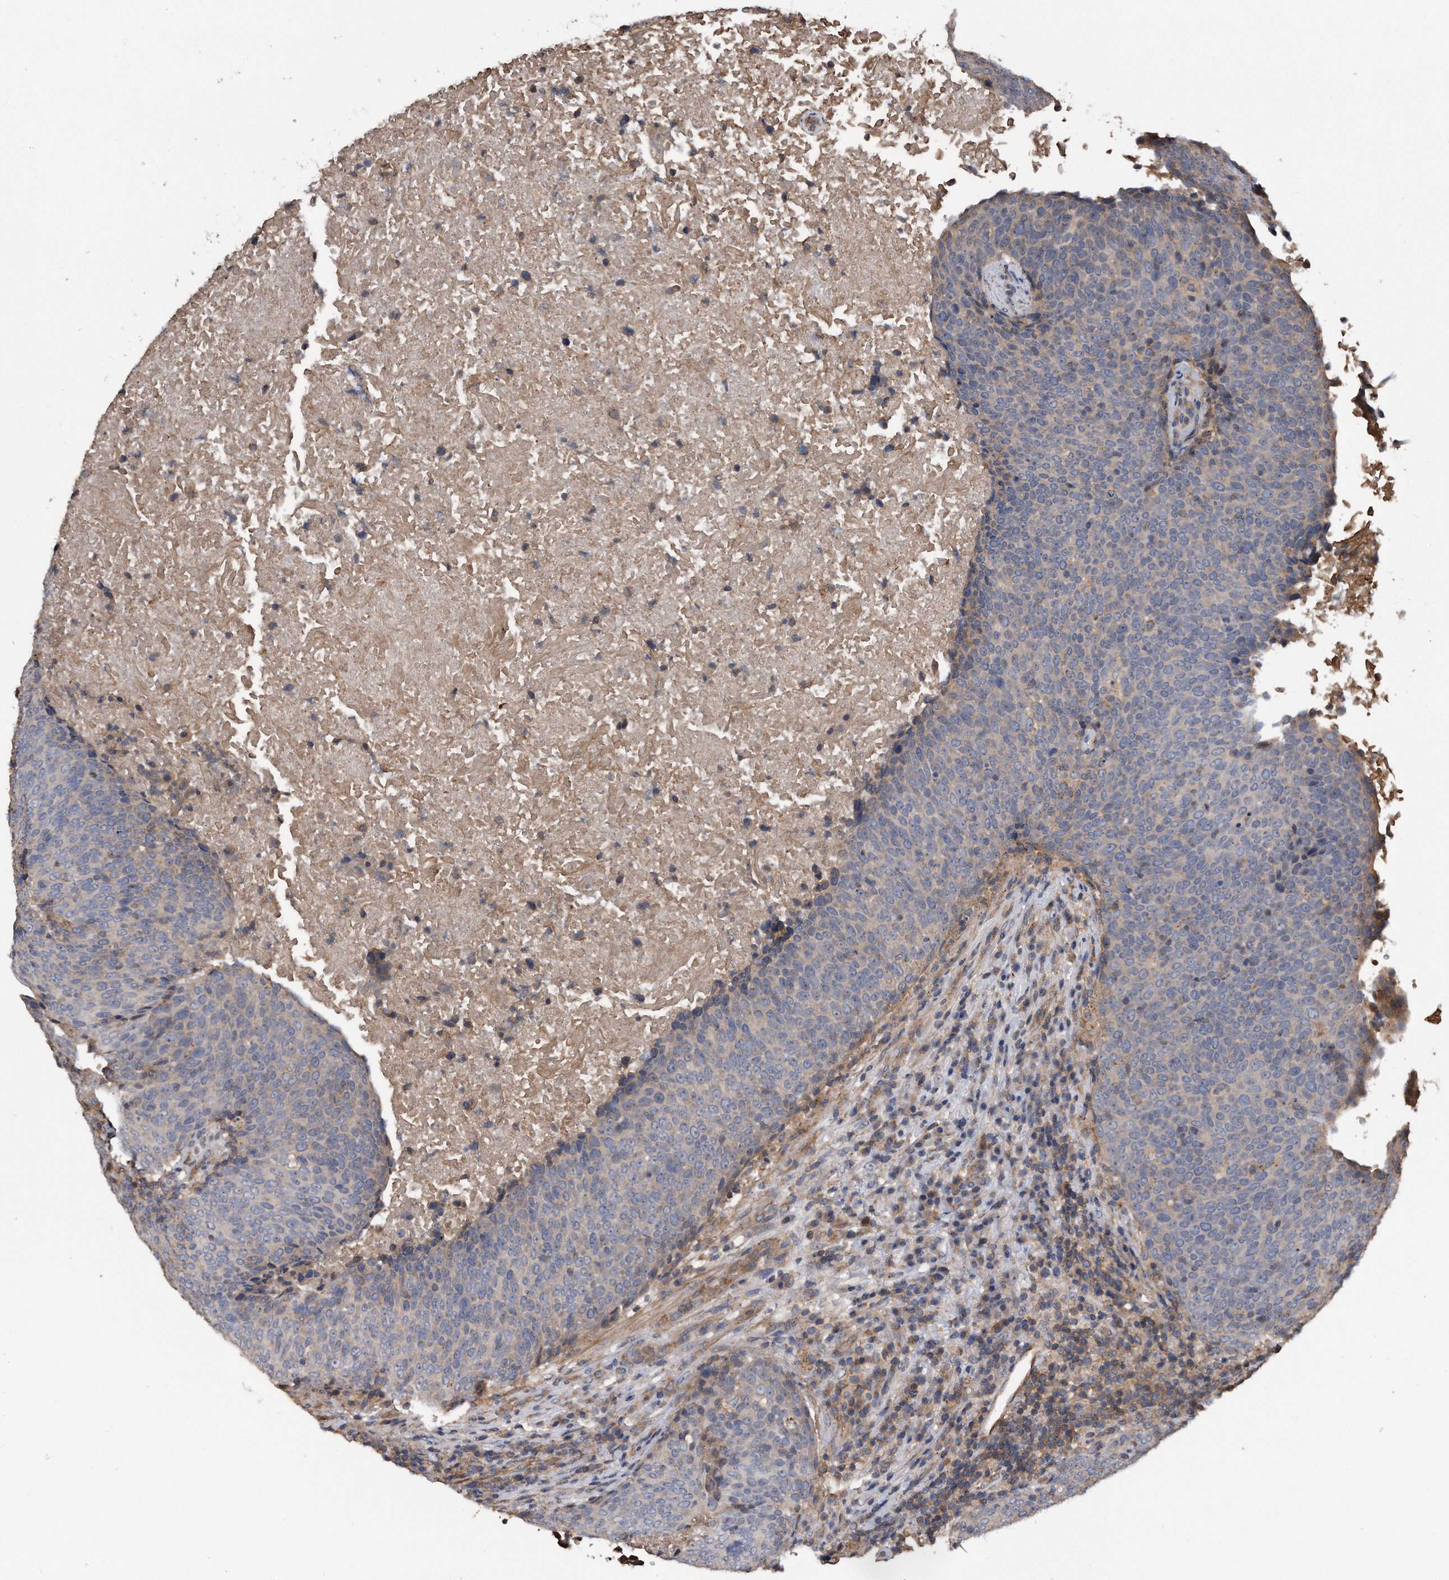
{"staining": {"intensity": "negative", "quantity": "none", "location": "none"}, "tissue": "head and neck cancer", "cell_type": "Tumor cells", "image_type": "cancer", "snomed": [{"axis": "morphology", "description": "Squamous cell carcinoma, NOS"}, {"axis": "morphology", "description": "Squamous cell carcinoma, metastatic, NOS"}, {"axis": "topography", "description": "Lymph node"}, {"axis": "topography", "description": "Head-Neck"}], "caption": "Tumor cells are negative for protein expression in human head and neck squamous cell carcinoma. (DAB (3,3'-diaminobenzidine) IHC with hematoxylin counter stain).", "gene": "KCND3", "patient": {"sex": "male", "age": 62}}